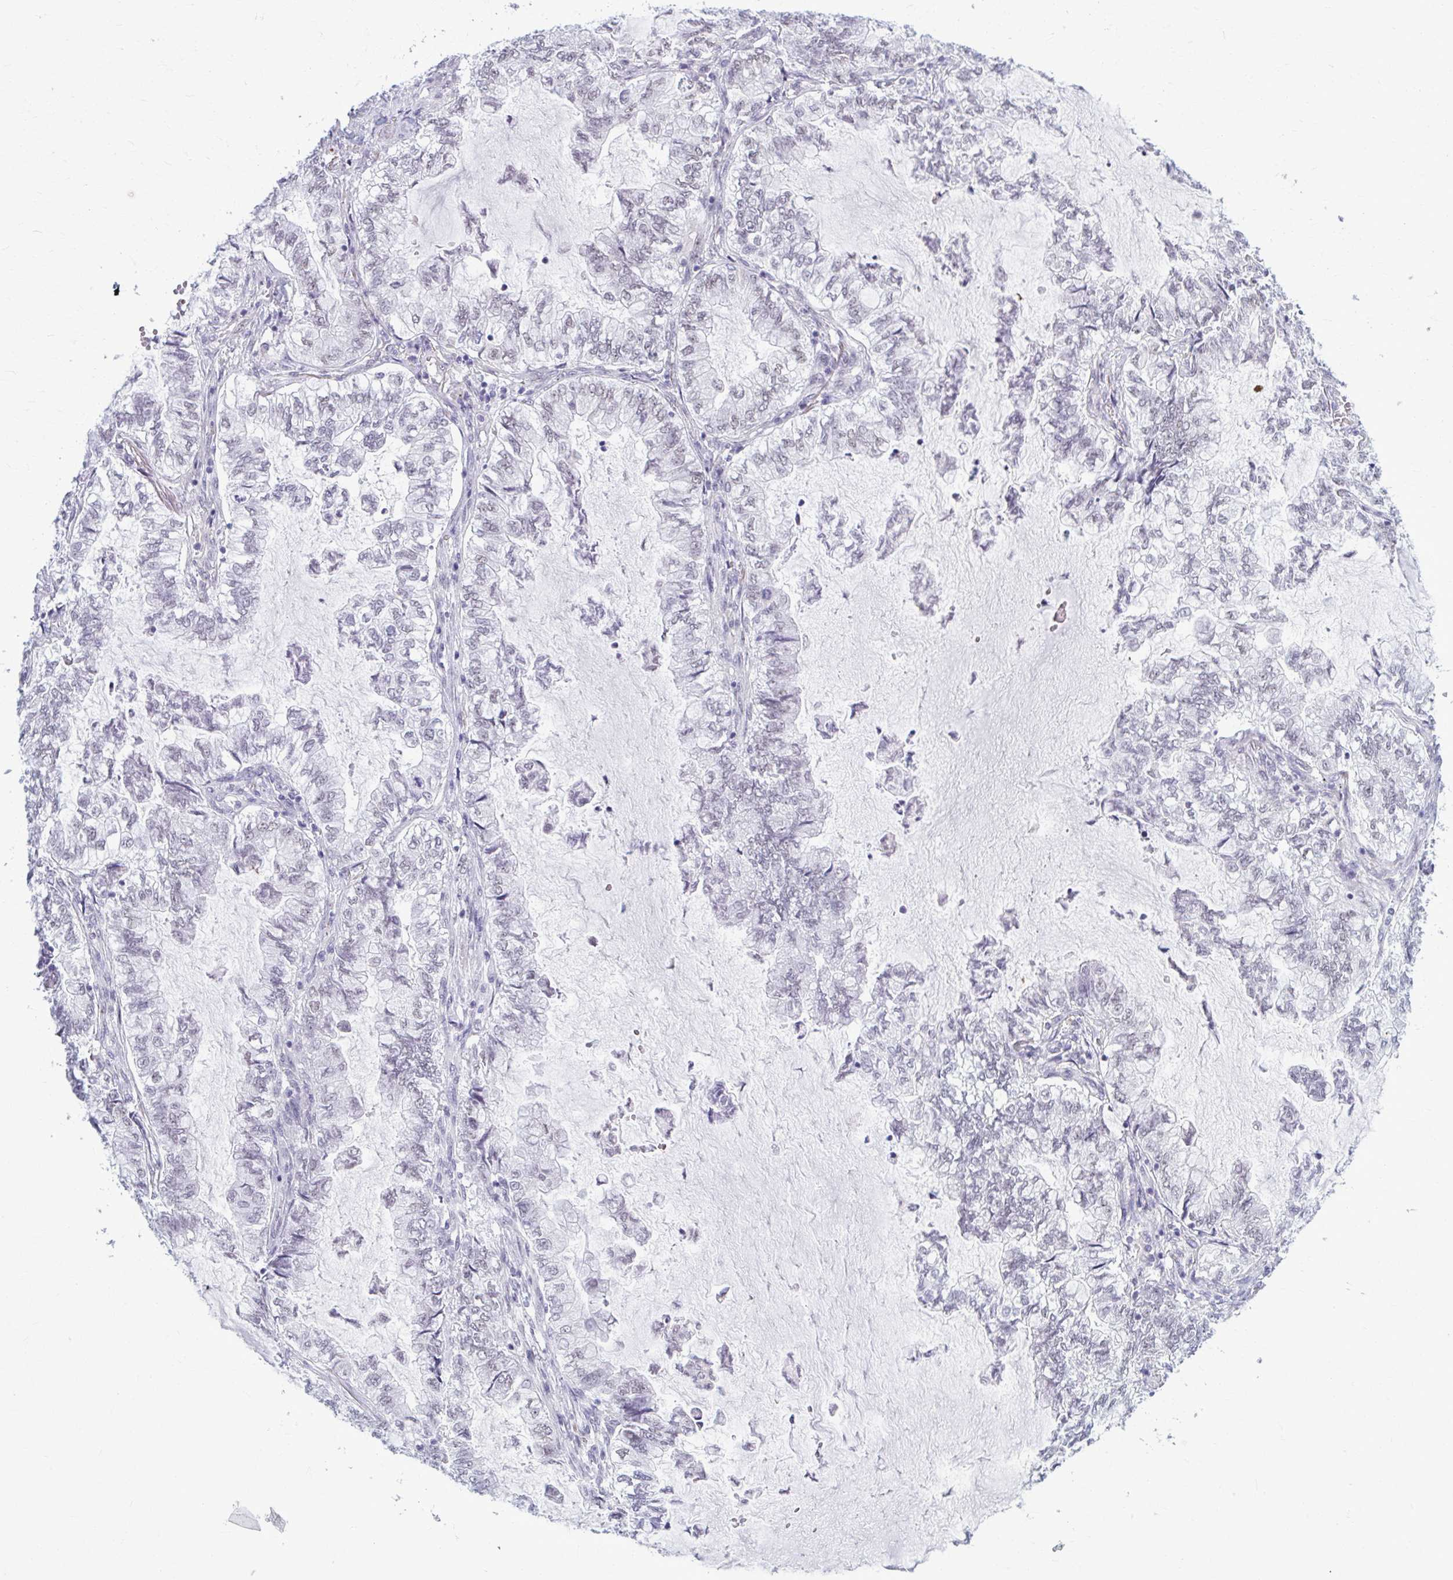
{"staining": {"intensity": "weak", "quantity": "<25%", "location": "nuclear"}, "tissue": "lung cancer", "cell_type": "Tumor cells", "image_type": "cancer", "snomed": [{"axis": "morphology", "description": "Adenocarcinoma, NOS"}, {"axis": "topography", "description": "Lymph node"}, {"axis": "topography", "description": "Lung"}], "caption": "Immunohistochemistry (IHC) photomicrograph of neoplastic tissue: adenocarcinoma (lung) stained with DAB (3,3'-diaminobenzidine) shows no significant protein expression in tumor cells. The staining is performed using DAB (3,3'-diaminobenzidine) brown chromogen with nuclei counter-stained in using hematoxylin.", "gene": "NUMBL", "patient": {"sex": "male", "age": 66}}